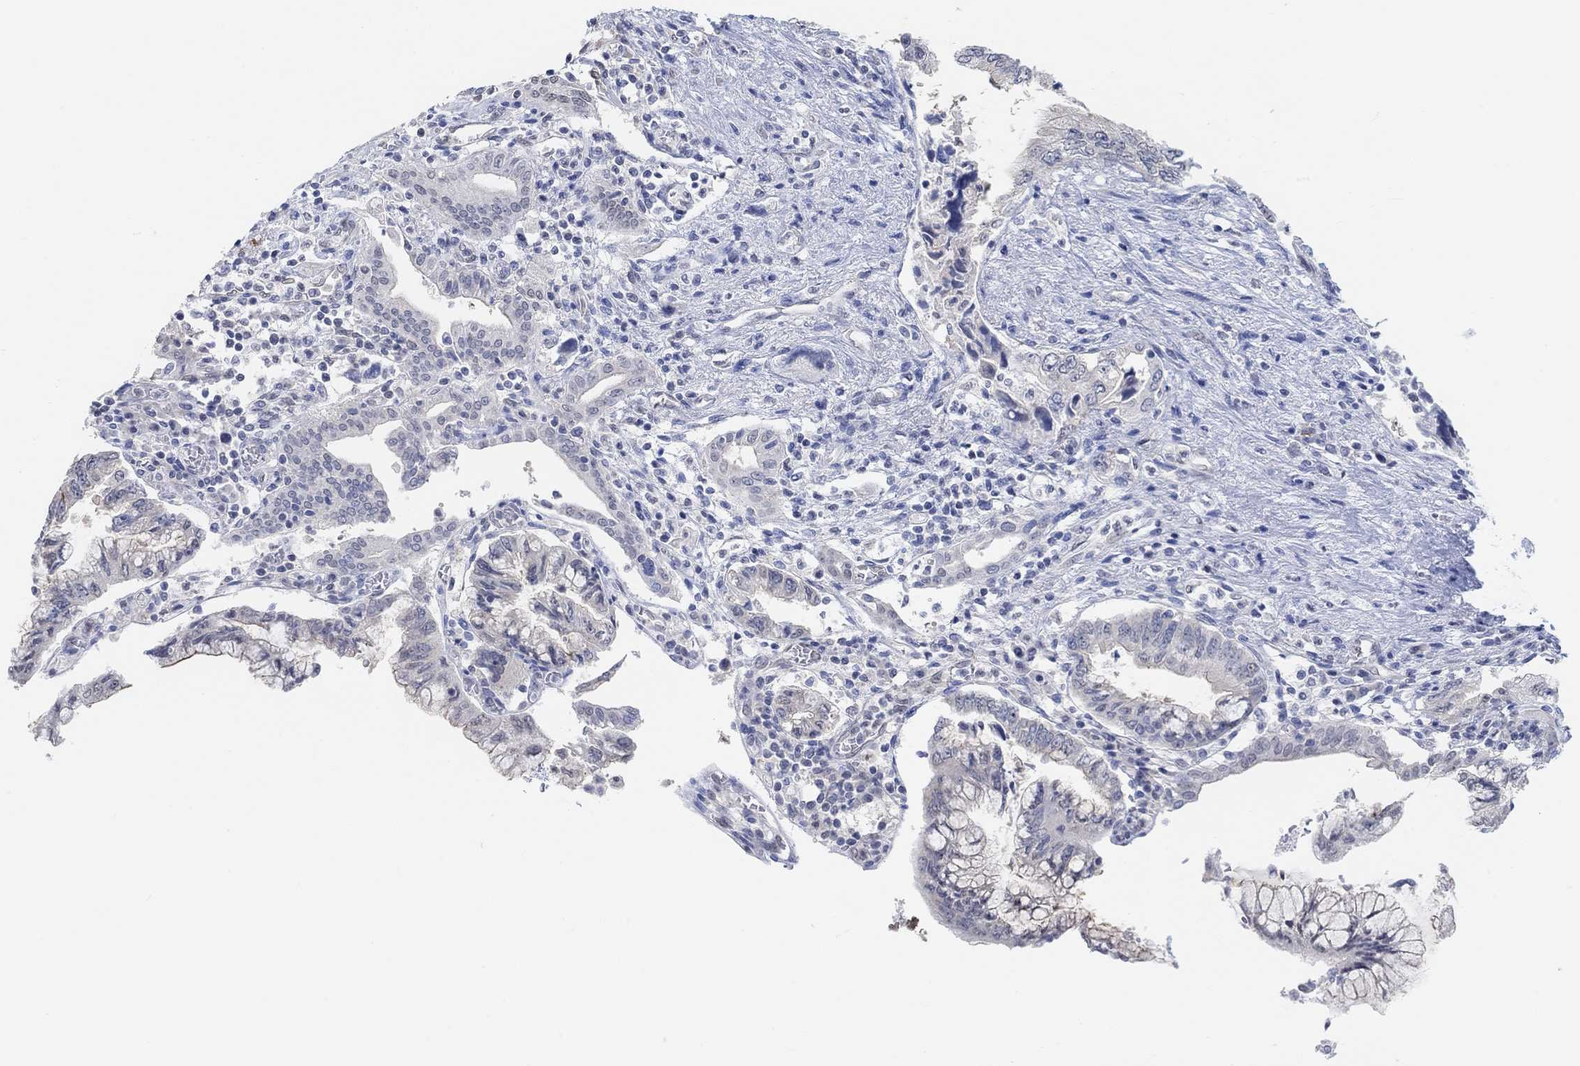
{"staining": {"intensity": "negative", "quantity": "none", "location": "none"}, "tissue": "pancreatic cancer", "cell_type": "Tumor cells", "image_type": "cancer", "snomed": [{"axis": "morphology", "description": "Adenocarcinoma, NOS"}, {"axis": "topography", "description": "Pancreas"}], "caption": "This is a photomicrograph of IHC staining of adenocarcinoma (pancreatic), which shows no expression in tumor cells.", "gene": "MUC1", "patient": {"sex": "female", "age": 73}}